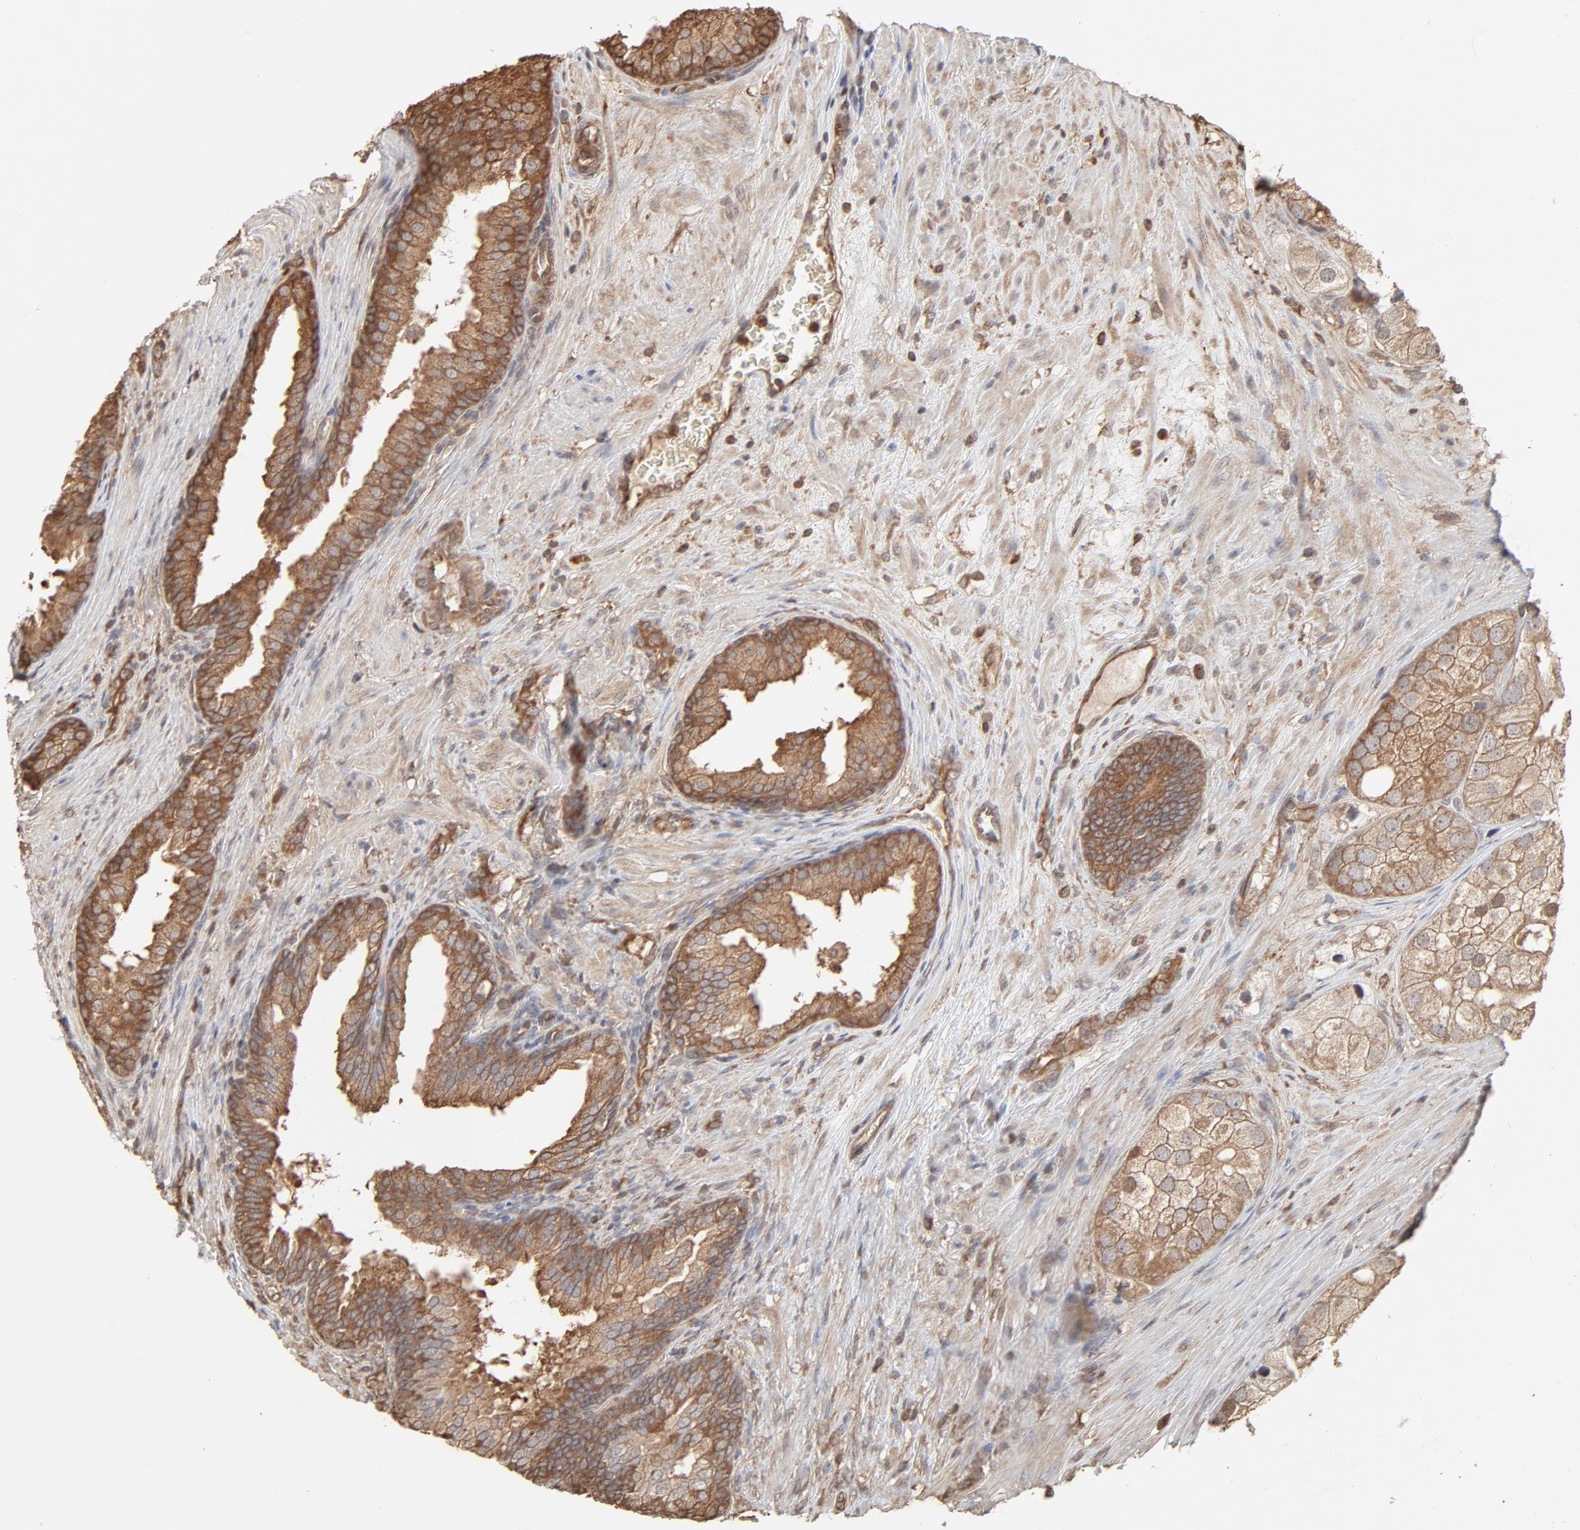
{"staining": {"intensity": "moderate", "quantity": ">75%", "location": "cytoplasmic/membranous"}, "tissue": "prostate cancer", "cell_type": "Tumor cells", "image_type": "cancer", "snomed": [{"axis": "morphology", "description": "Adenocarcinoma, Low grade"}, {"axis": "topography", "description": "Prostate"}], "caption": "Protein staining of prostate cancer tissue exhibits moderate cytoplasmic/membranous expression in approximately >75% of tumor cells.", "gene": "PPP2CA", "patient": {"sex": "male", "age": 69}}